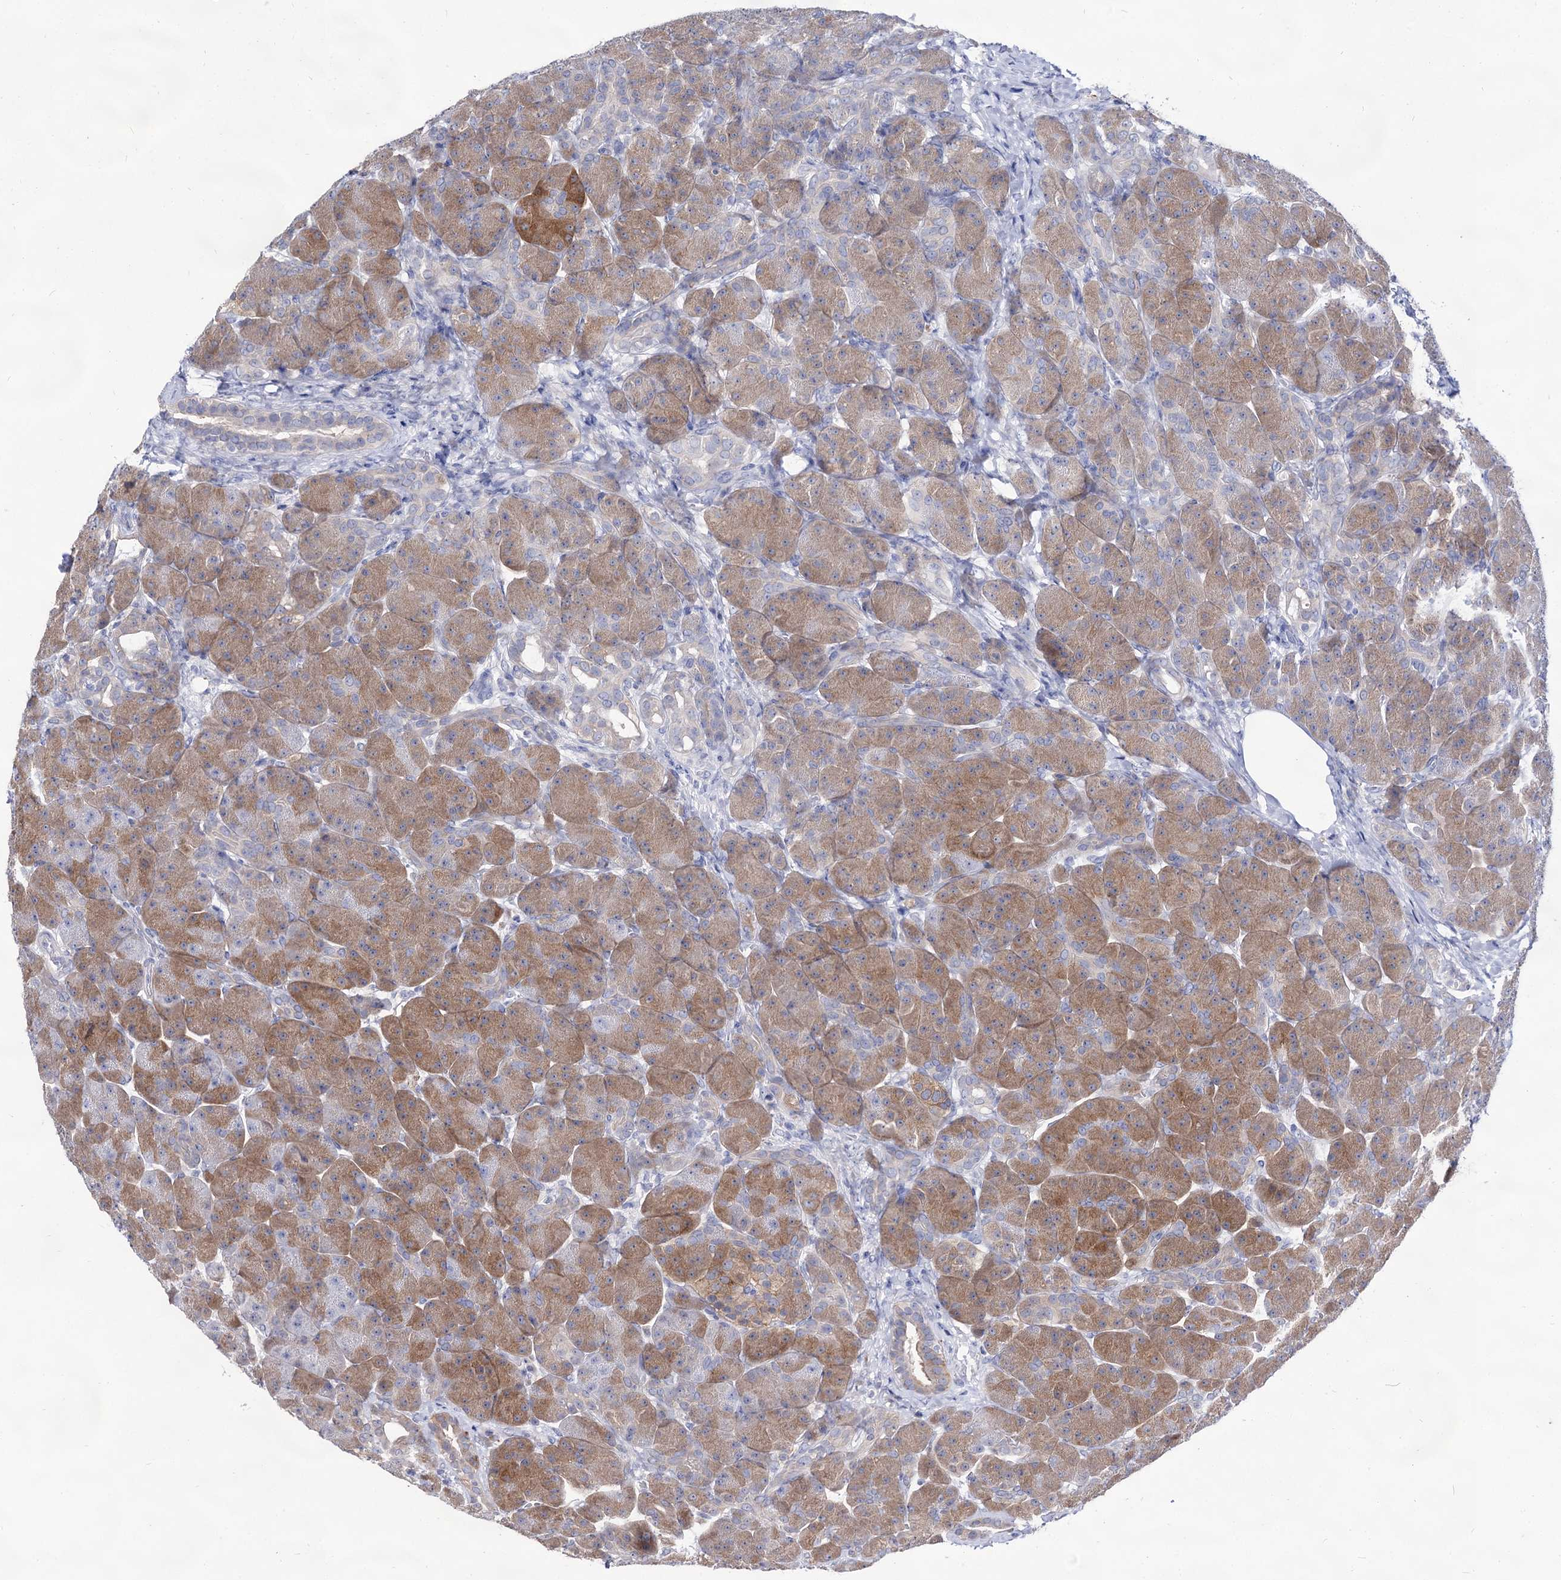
{"staining": {"intensity": "moderate", "quantity": ">75%", "location": "cytoplasmic/membranous"}, "tissue": "pancreas", "cell_type": "Exocrine glandular cells", "image_type": "normal", "snomed": [{"axis": "morphology", "description": "Normal tissue, NOS"}, {"axis": "topography", "description": "Pancreas"}], "caption": "Immunohistochemistry (IHC) photomicrograph of benign pancreas: human pancreas stained using immunohistochemistry (IHC) reveals medium levels of moderate protein expression localized specifically in the cytoplasmic/membranous of exocrine glandular cells, appearing as a cytoplasmic/membranous brown color.", "gene": "ARFIP2", "patient": {"sex": "male", "age": 63}}